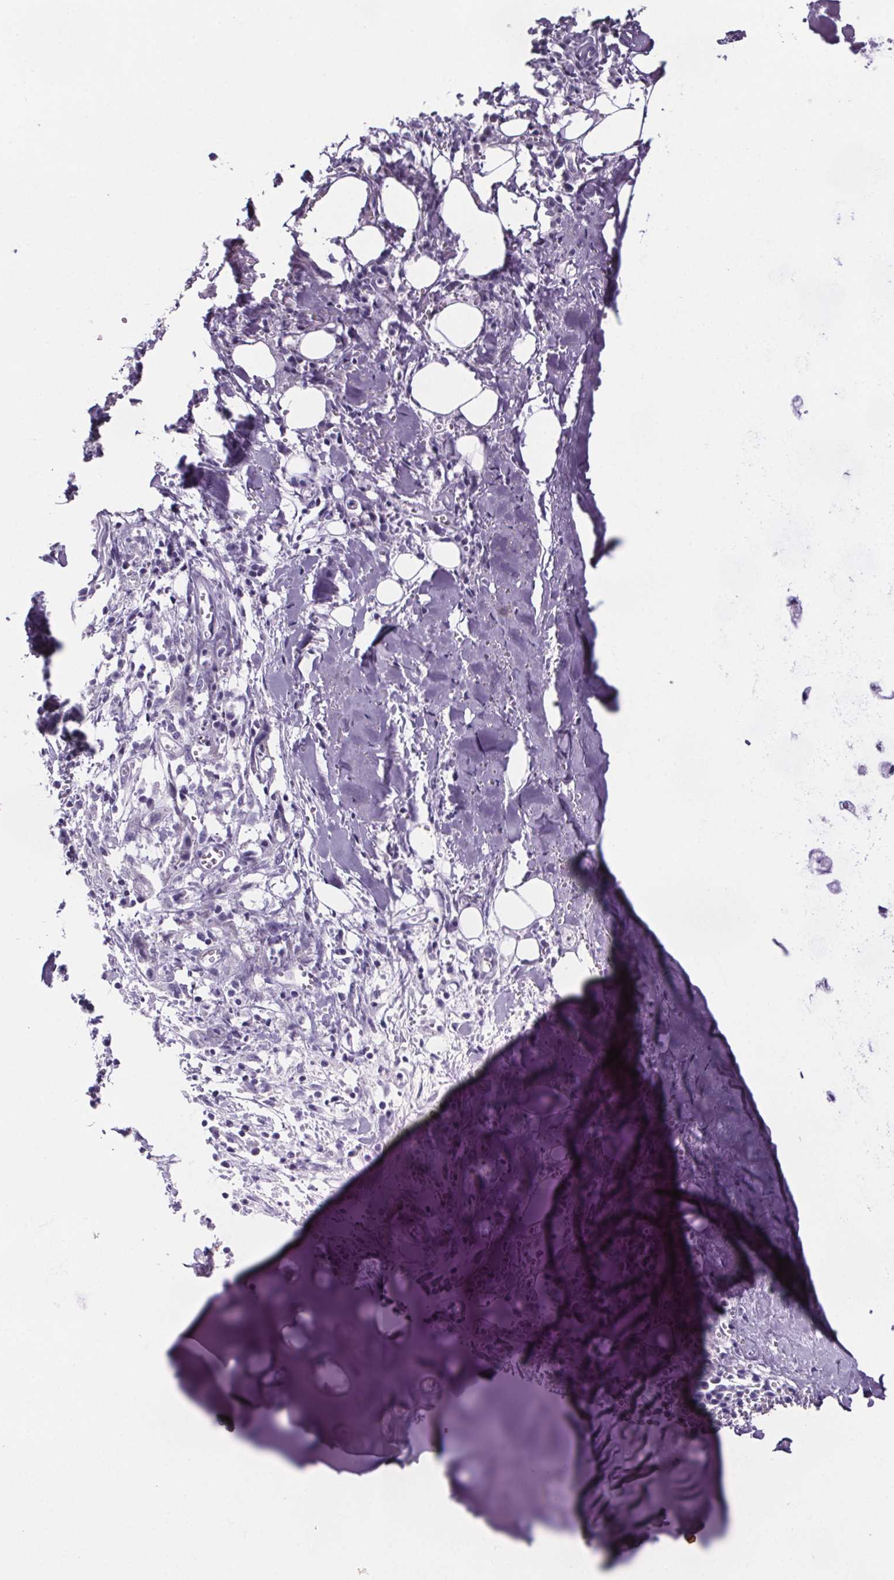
{"staining": {"intensity": "negative", "quantity": "none", "location": "none"}, "tissue": "adipose tissue", "cell_type": "Adipocytes", "image_type": "normal", "snomed": [{"axis": "morphology", "description": "Normal tissue, NOS"}, {"axis": "morphology", "description": "Squamous cell carcinoma, NOS"}, {"axis": "topography", "description": "Cartilage tissue"}, {"axis": "topography", "description": "Bronchus"}, {"axis": "topography", "description": "Lung"}], "caption": "DAB (3,3'-diaminobenzidine) immunohistochemical staining of normal adipose tissue reveals no significant expression in adipocytes.", "gene": "CUBN", "patient": {"sex": "male", "age": 66}}